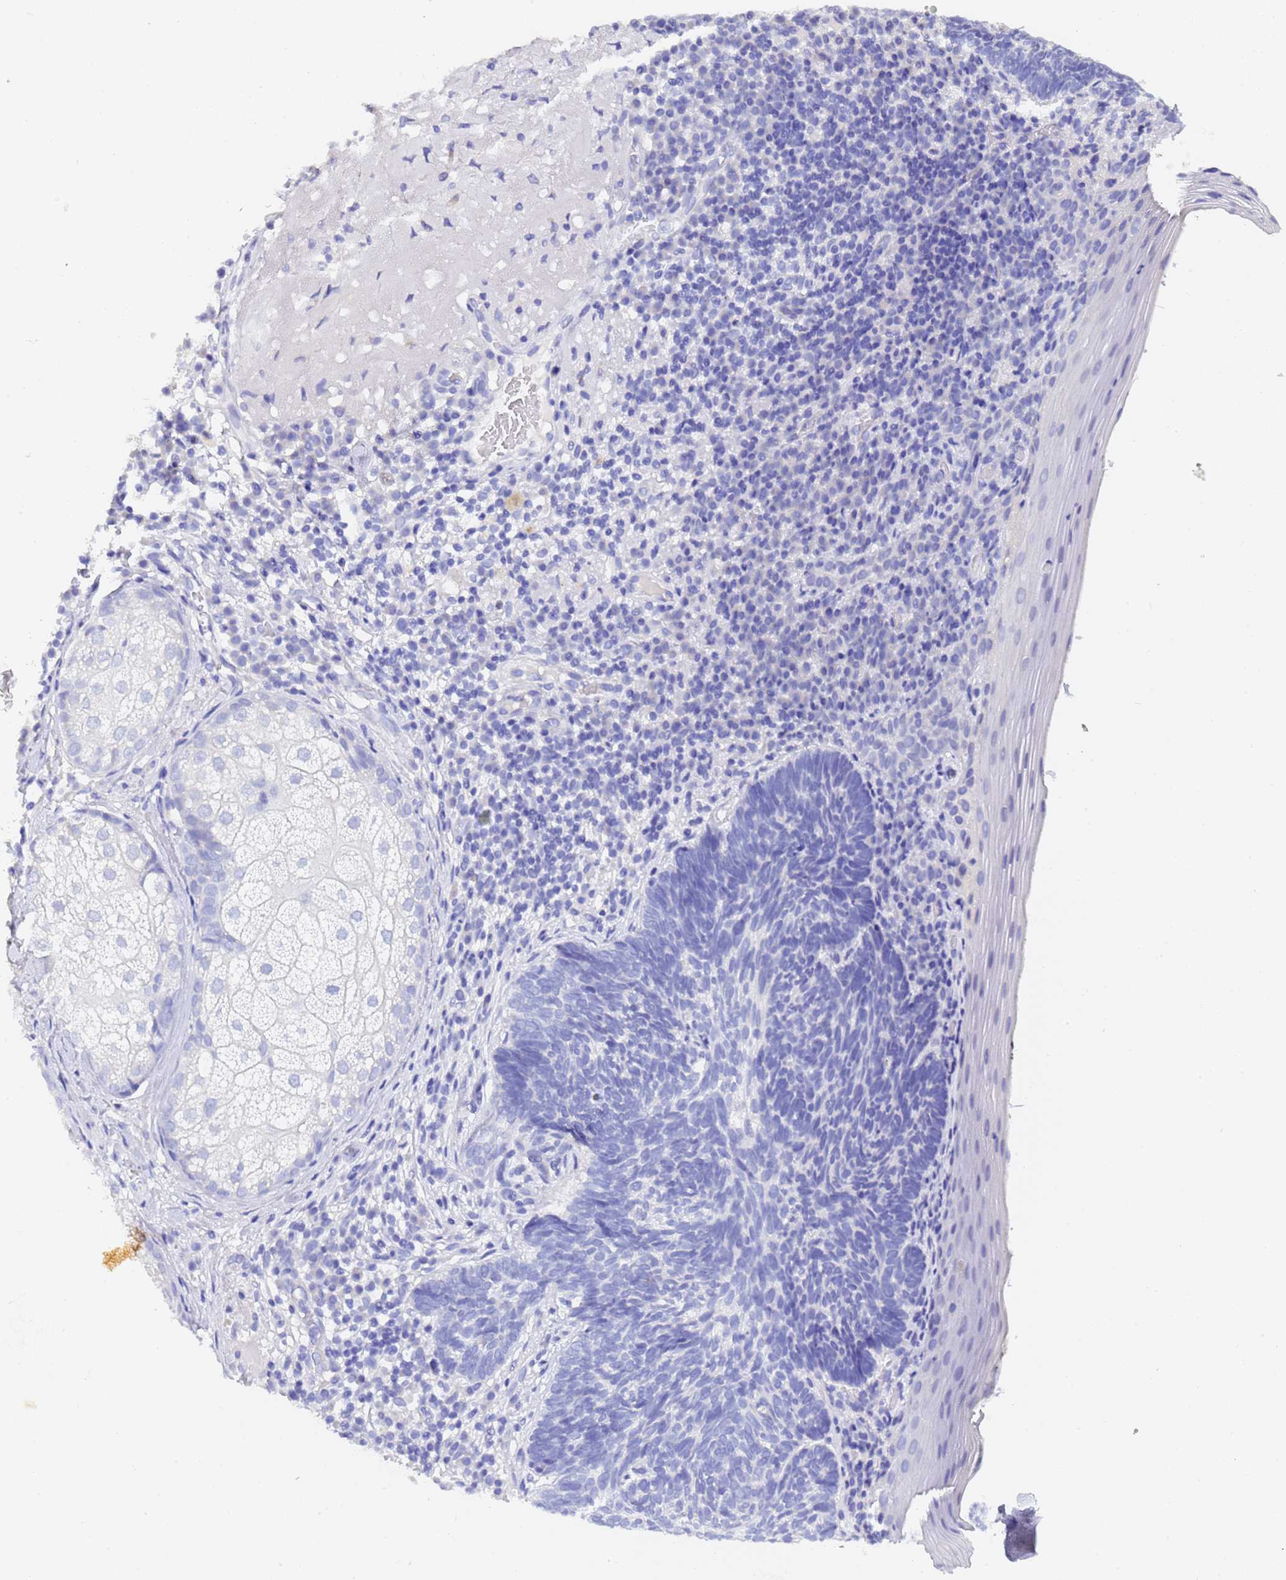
{"staining": {"intensity": "negative", "quantity": "none", "location": "none"}, "tissue": "skin cancer", "cell_type": "Tumor cells", "image_type": "cancer", "snomed": [{"axis": "morphology", "description": "Basal cell carcinoma"}, {"axis": "topography", "description": "Skin"}], "caption": "The image shows no staining of tumor cells in skin basal cell carcinoma.", "gene": "GABRA1", "patient": {"sex": "male", "age": 88}}